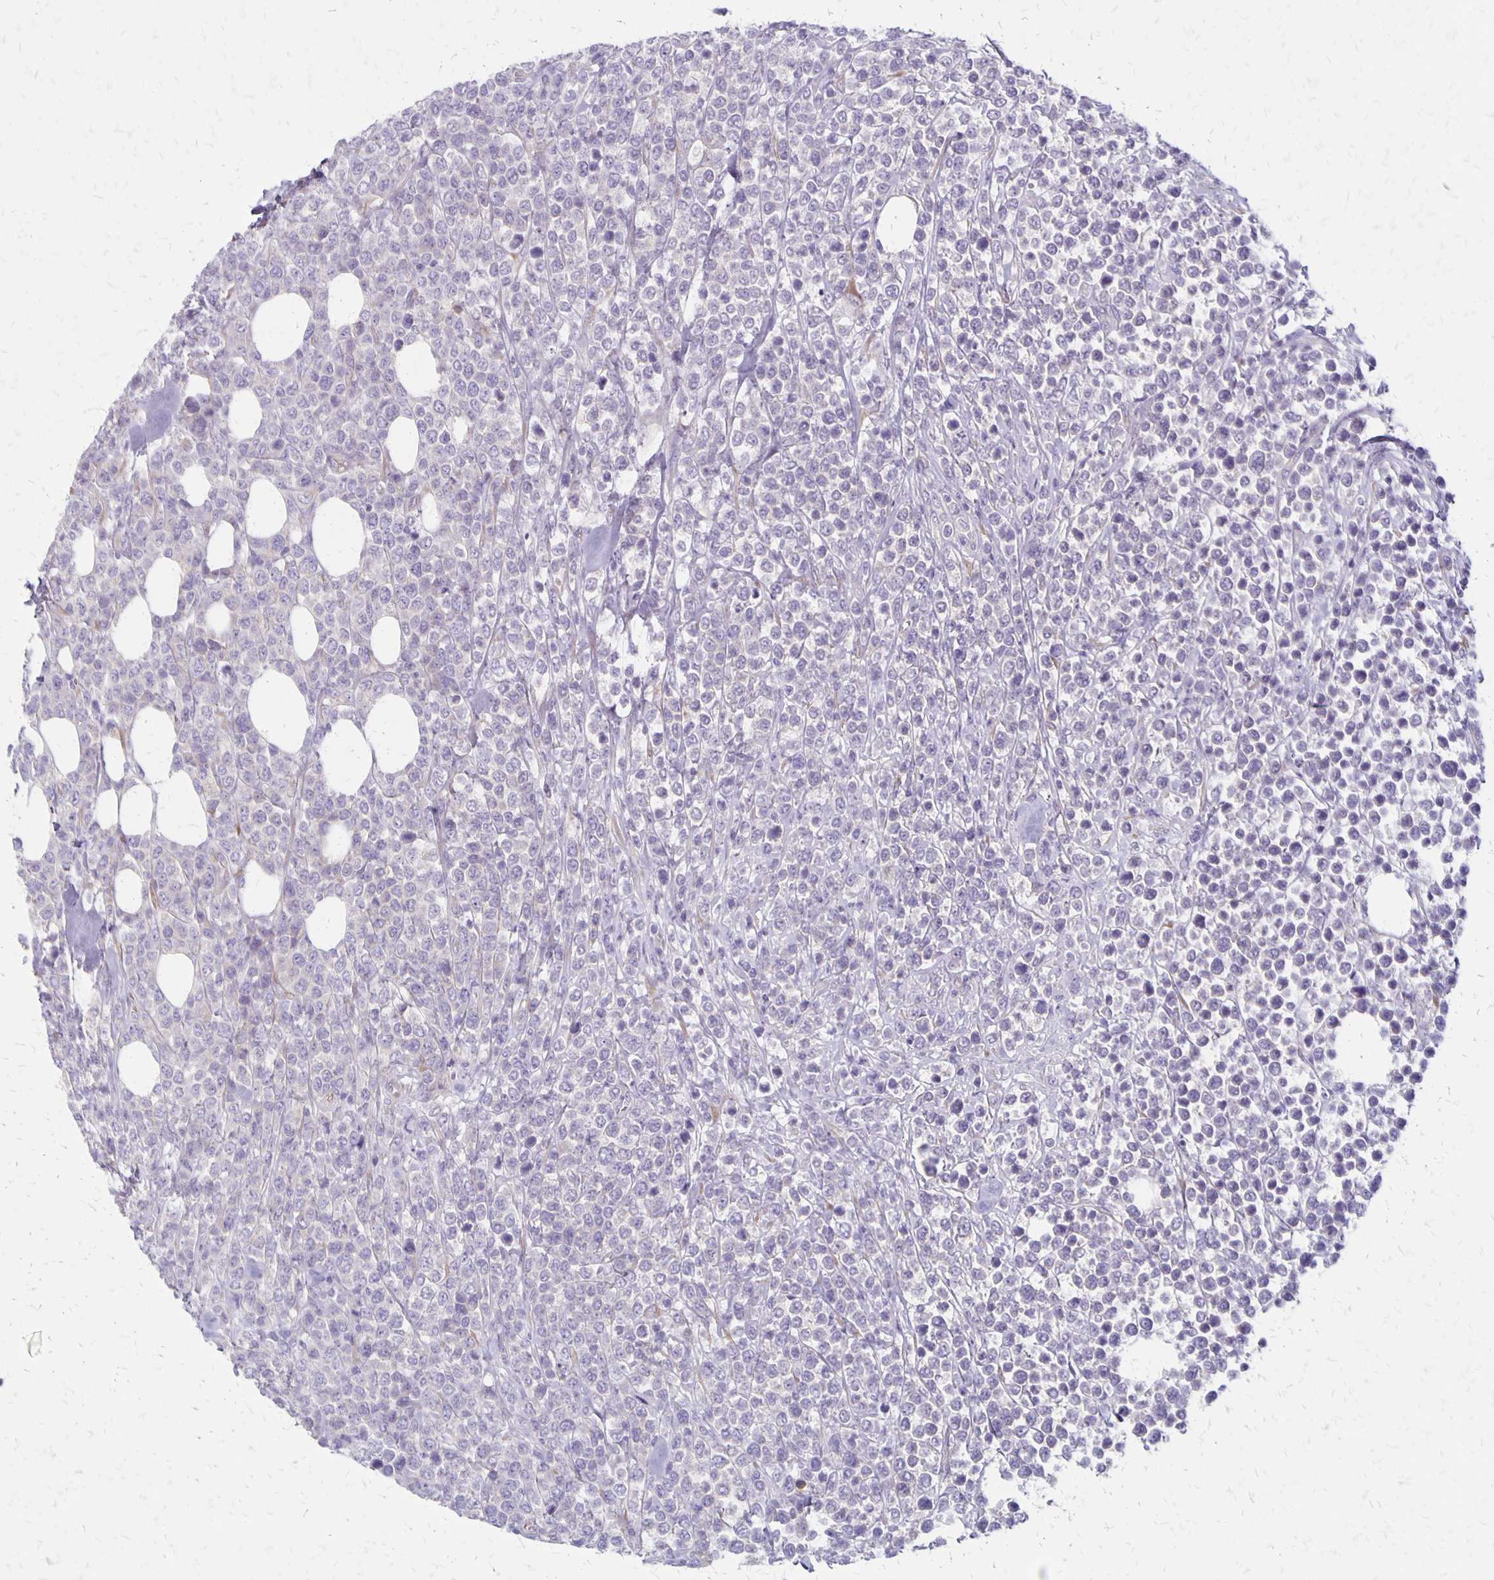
{"staining": {"intensity": "negative", "quantity": "none", "location": "none"}, "tissue": "lymphoma", "cell_type": "Tumor cells", "image_type": "cancer", "snomed": [{"axis": "morphology", "description": "Malignant lymphoma, non-Hodgkin's type, High grade"}, {"axis": "topography", "description": "Soft tissue"}], "caption": "Immunohistochemistry (IHC) image of neoplastic tissue: lymphoma stained with DAB (3,3'-diaminobenzidine) displays no significant protein positivity in tumor cells.", "gene": "HOMER1", "patient": {"sex": "female", "age": 56}}